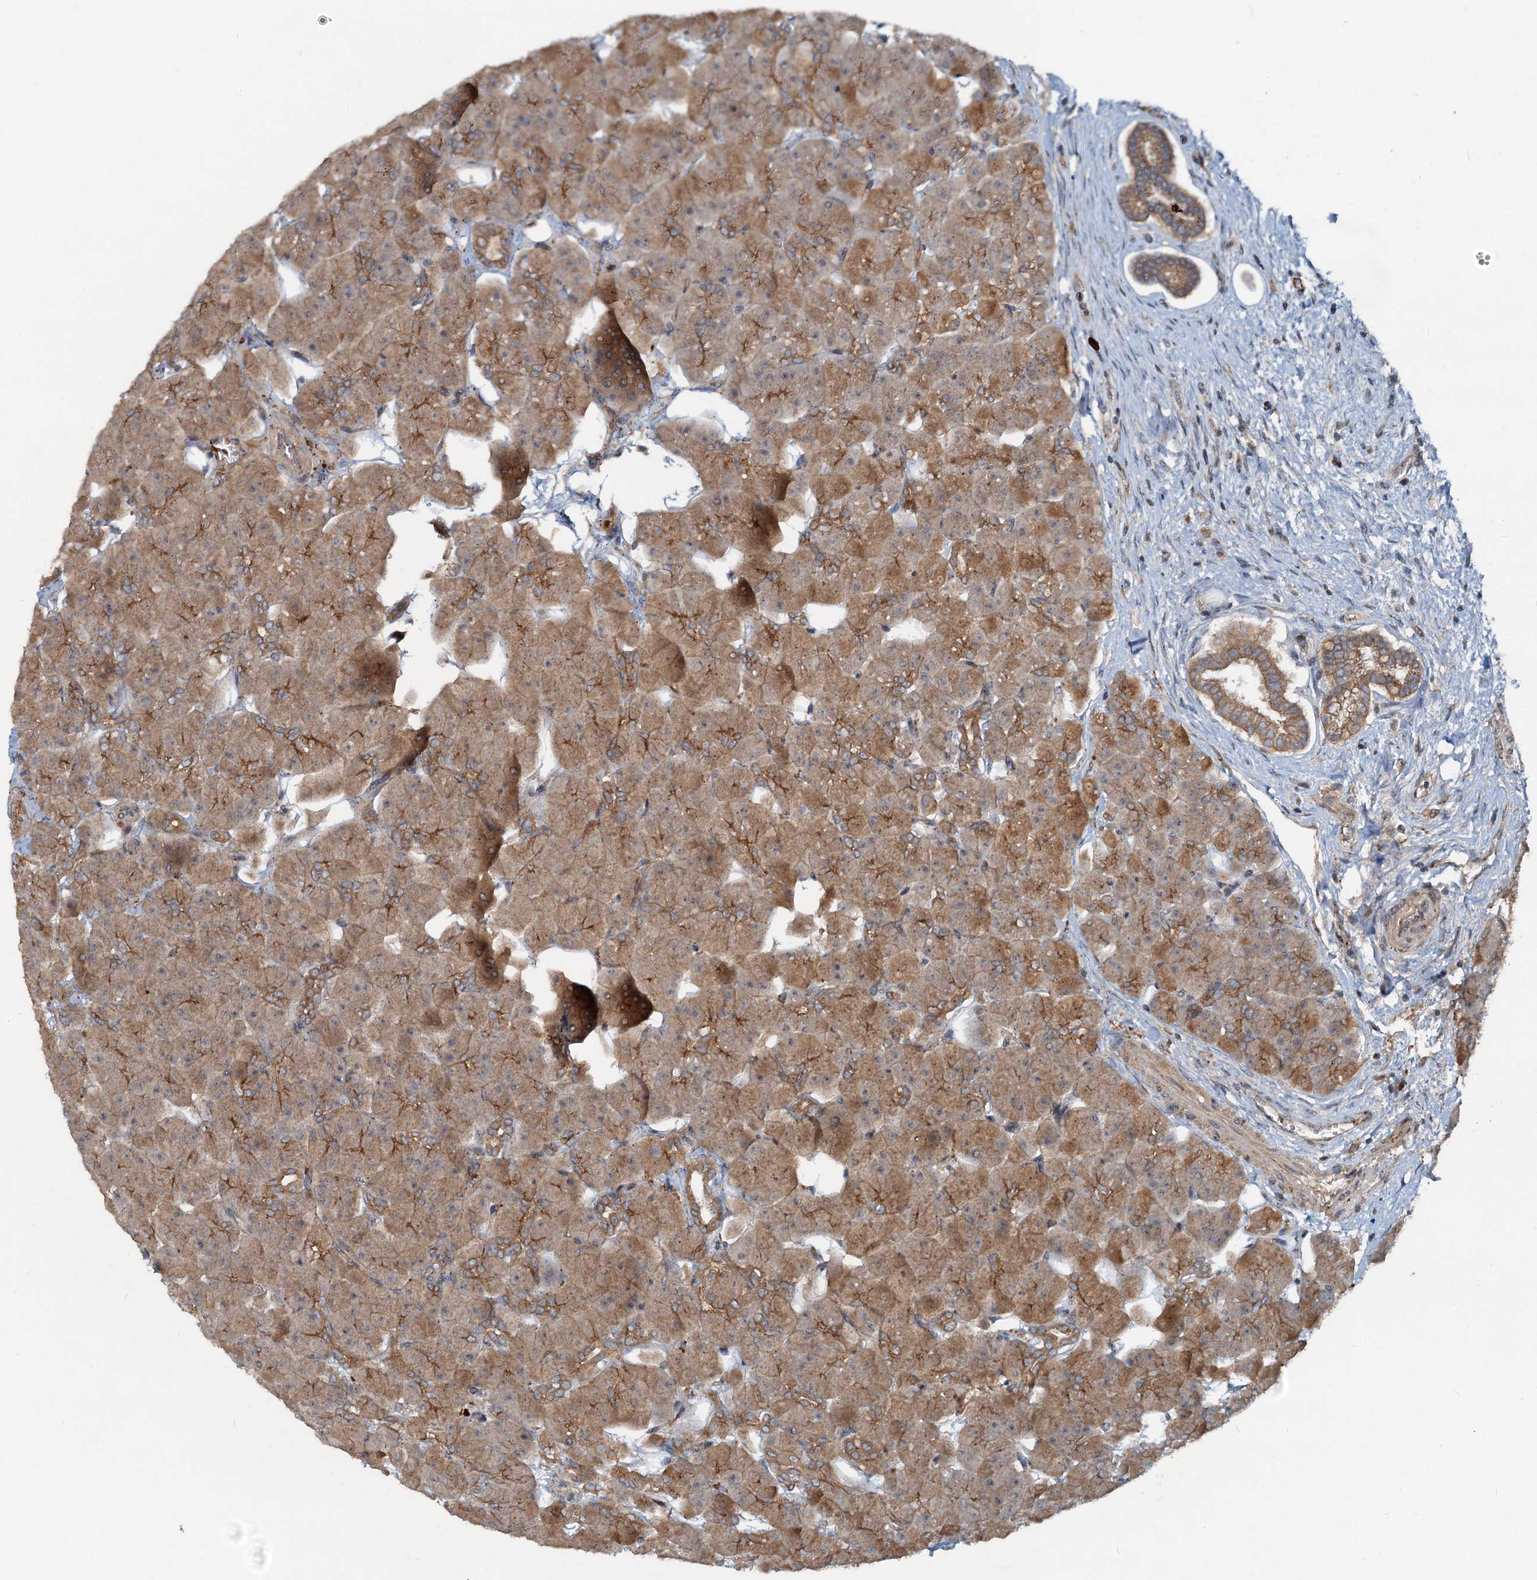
{"staining": {"intensity": "moderate", "quantity": ">75%", "location": "cytoplasmic/membranous"}, "tissue": "pancreas", "cell_type": "Exocrine glandular cells", "image_type": "normal", "snomed": [{"axis": "morphology", "description": "Normal tissue, NOS"}, {"axis": "topography", "description": "Pancreas"}], "caption": "Exocrine glandular cells reveal medium levels of moderate cytoplasmic/membranous expression in about >75% of cells in normal pancreas.", "gene": "CEP68", "patient": {"sex": "male", "age": 66}}